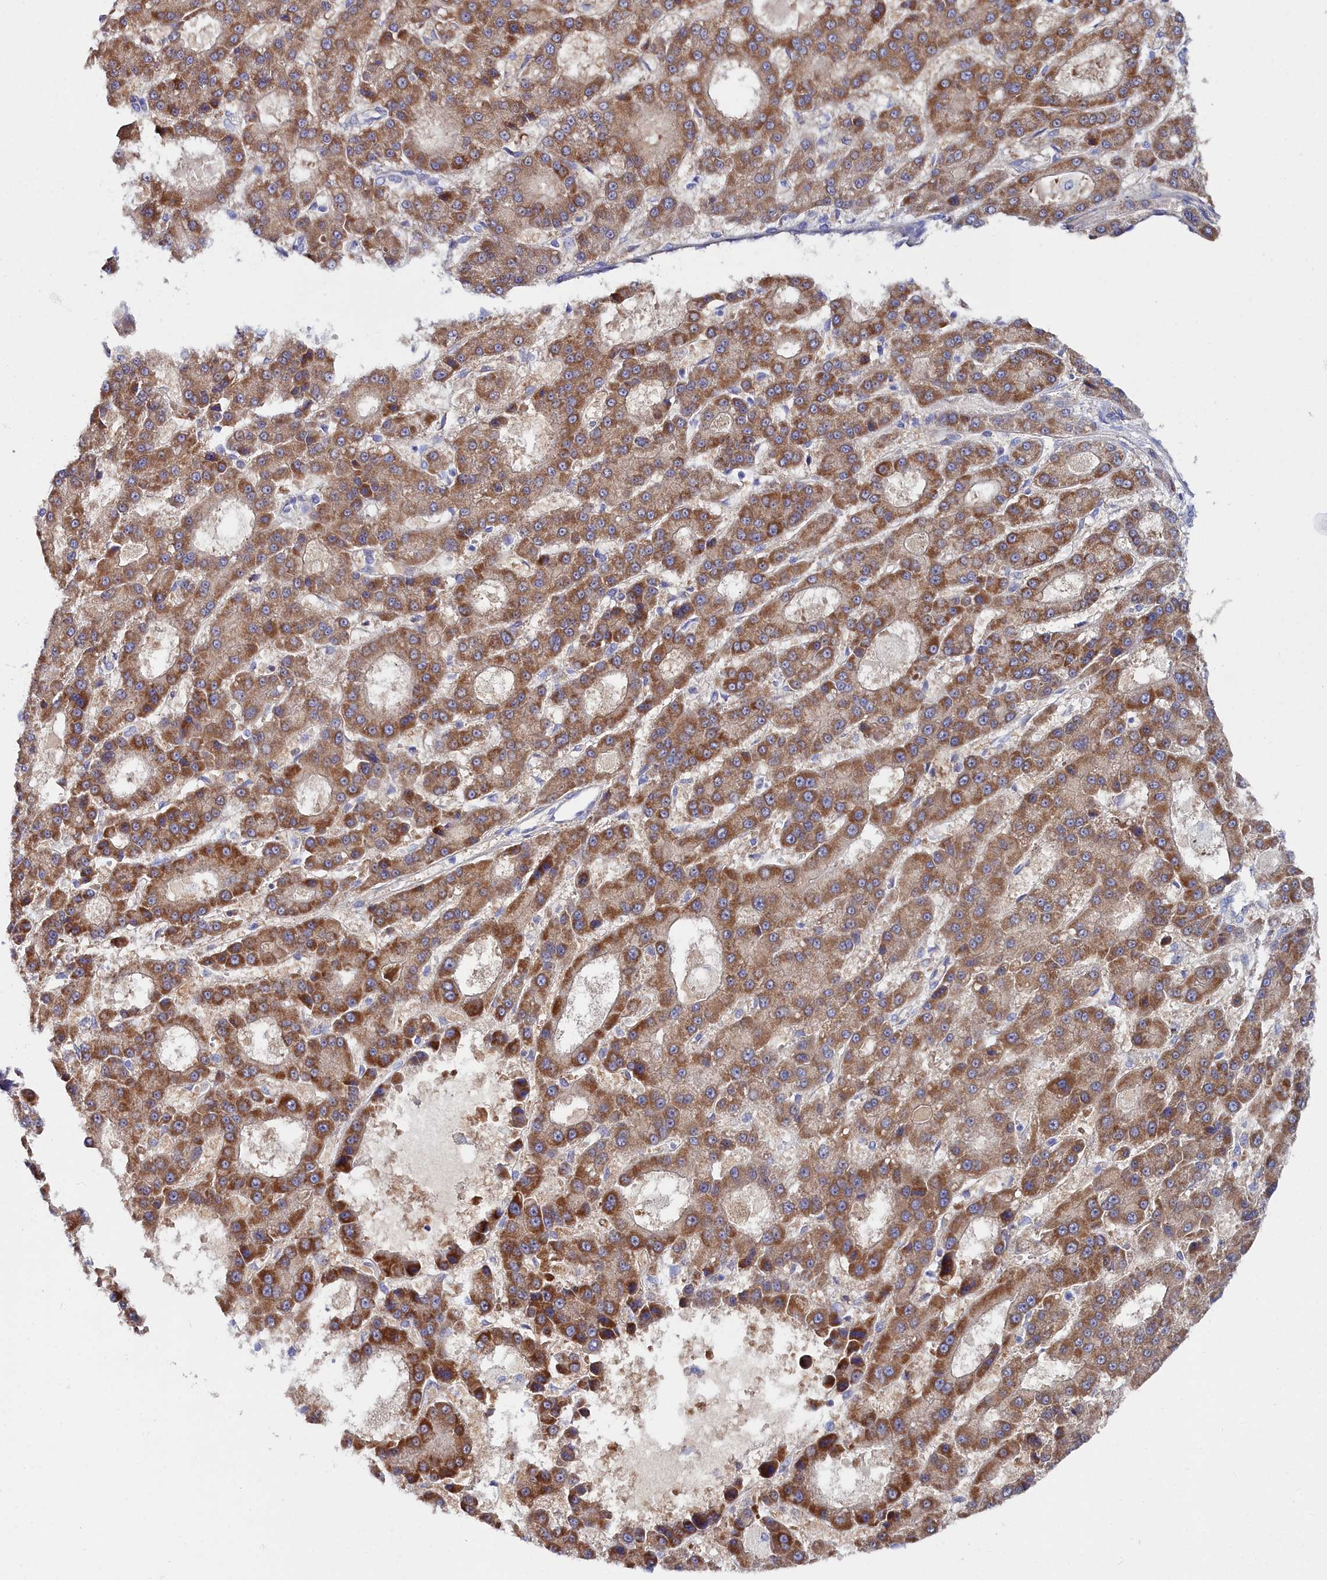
{"staining": {"intensity": "moderate", "quantity": ">75%", "location": "cytoplasmic/membranous"}, "tissue": "liver cancer", "cell_type": "Tumor cells", "image_type": "cancer", "snomed": [{"axis": "morphology", "description": "Carcinoma, Hepatocellular, NOS"}, {"axis": "topography", "description": "Liver"}], "caption": "This histopathology image exhibits hepatocellular carcinoma (liver) stained with immunohistochemistry to label a protein in brown. The cytoplasmic/membranous of tumor cells show moderate positivity for the protein. Nuclei are counter-stained blue.", "gene": "SLC49A3", "patient": {"sex": "male", "age": 70}}